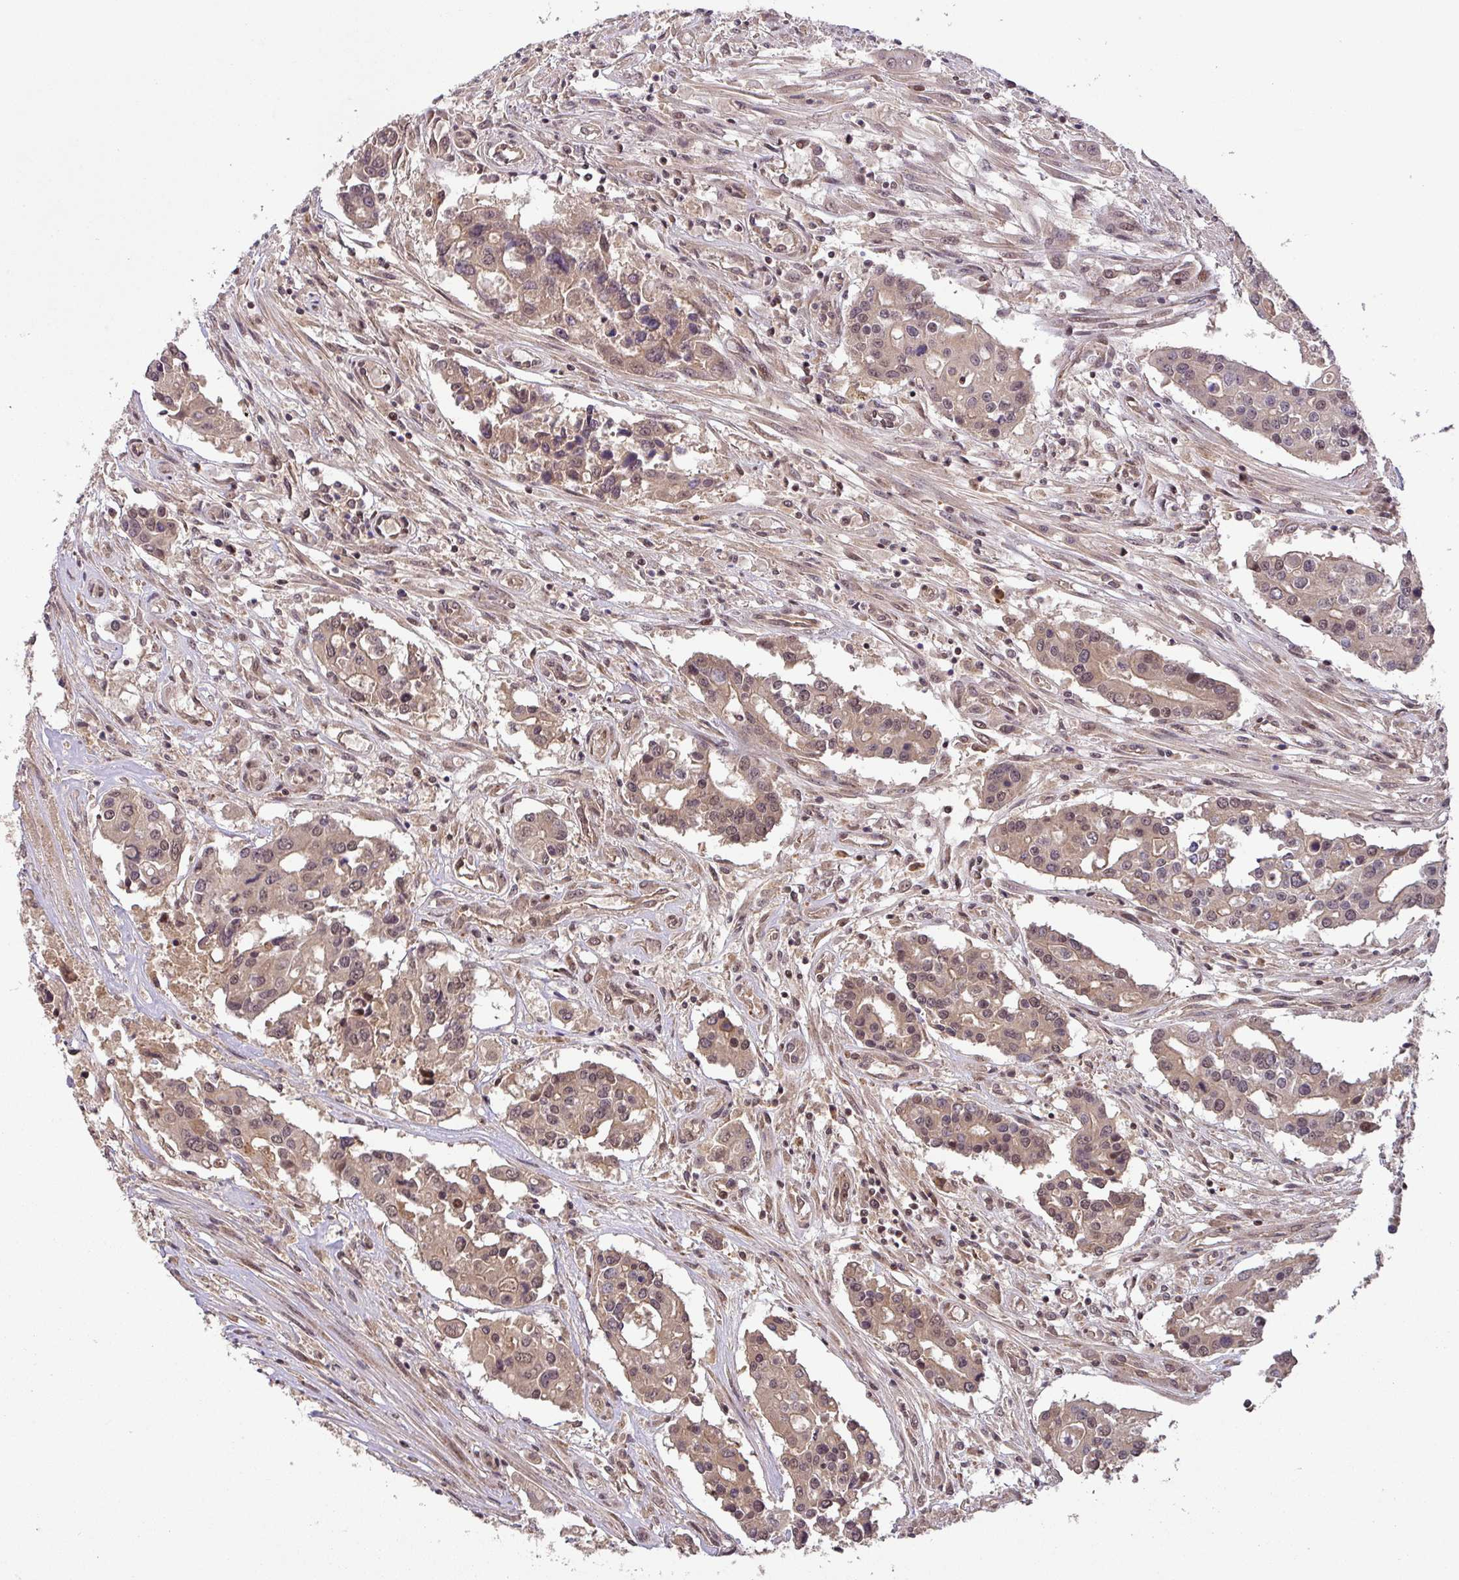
{"staining": {"intensity": "weak", "quantity": ">75%", "location": "cytoplasmic/membranous,nuclear"}, "tissue": "colorectal cancer", "cell_type": "Tumor cells", "image_type": "cancer", "snomed": [{"axis": "morphology", "description": "Adenocarcinoma, NOS"}, {"axis": "topography", "description": "Colon"}], "caption": "Approximately >75% of tumor cells in human colorectal cancer display weak cytoplasmic/membranous and nuclear protein staining as visualized by brown immunohistochemical staining.", "gene": "ZBTB14", "patient": {"sex": "male", "age": 77}}